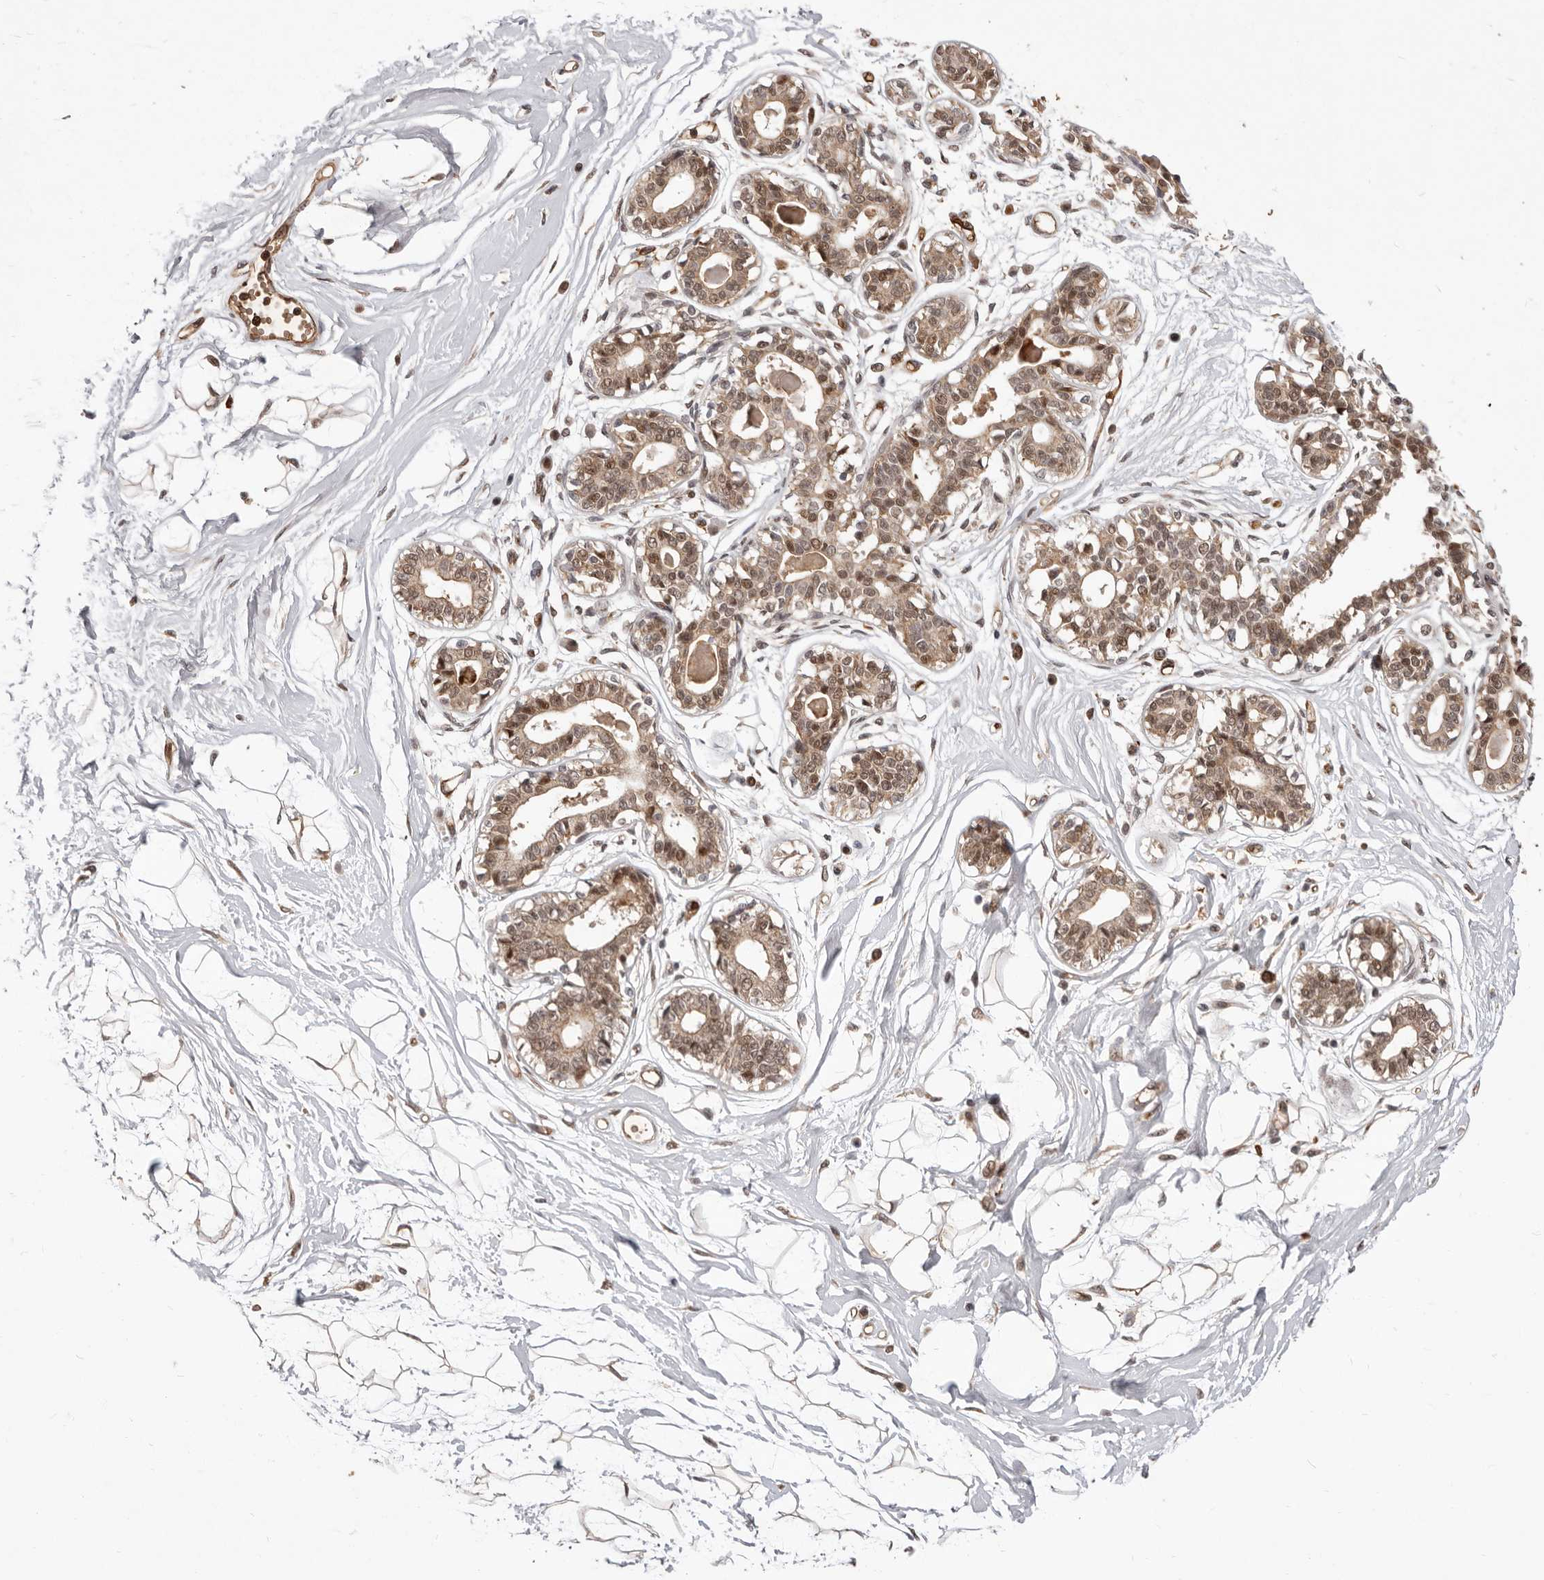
{"staining": {"intensity": "moderate", "quantity": ">75%", "location": "cytoplasmic/membranous,nuclear"}, "tissue": "breast", "cell_type": "Adipocytes", "image_type": "normal", "snomed": [{"axis": "morphology", "description": "Normal tissue, NOS"}, {"axis": "topography", "description": "Breast"}], "caption": "Protein analysis of benign breast demonstrates moderate cytoplasmic/membranous,nuclear staining in about >75% of adipocytes.", "gene": "NCOA3", "patient": {"sex": "female", "age": 45}}